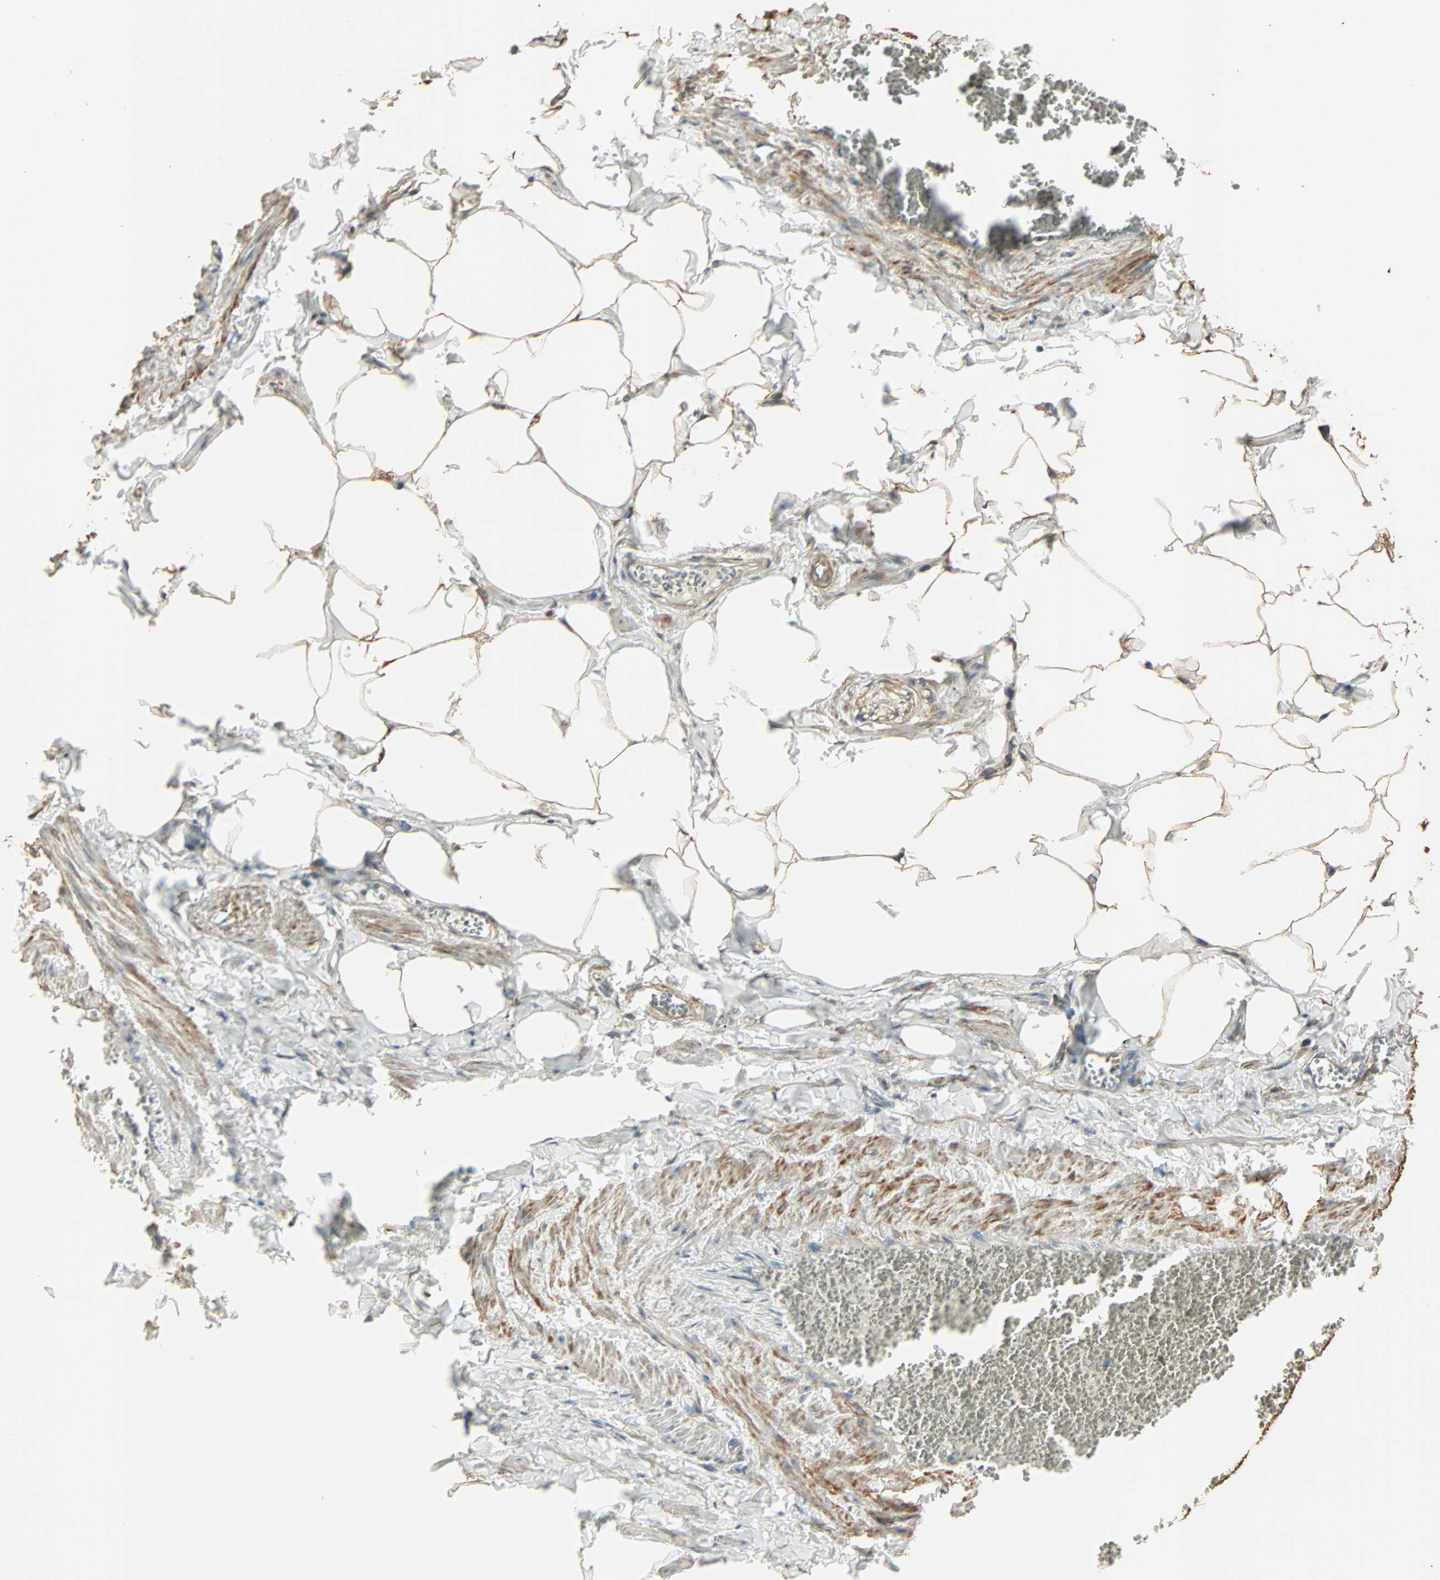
{"staining": {"intensity": "strong", "quantity": ">75%", "location": "cytoplasmic/membranous"}, "tissue": "adipose tissue", "cell_type": "Adipocytes", "image_type": "normal", "snomed": [{"axis": "morphology", "description": "Normal tissue, NOS"}, {"axis": "topography", "description": "Vascular tissue"}], "caption": "Immunohistochemical staining of unremarkable adipose tissue demonstrates high levels of strong cytoplasmic/membranous positivity in approximately >75% of adipocytes. (Brightfield microscopy of DAB IHC at high magnification).", "gene": "GALNT3", "patient": {"sex": "male", "age": 41}}